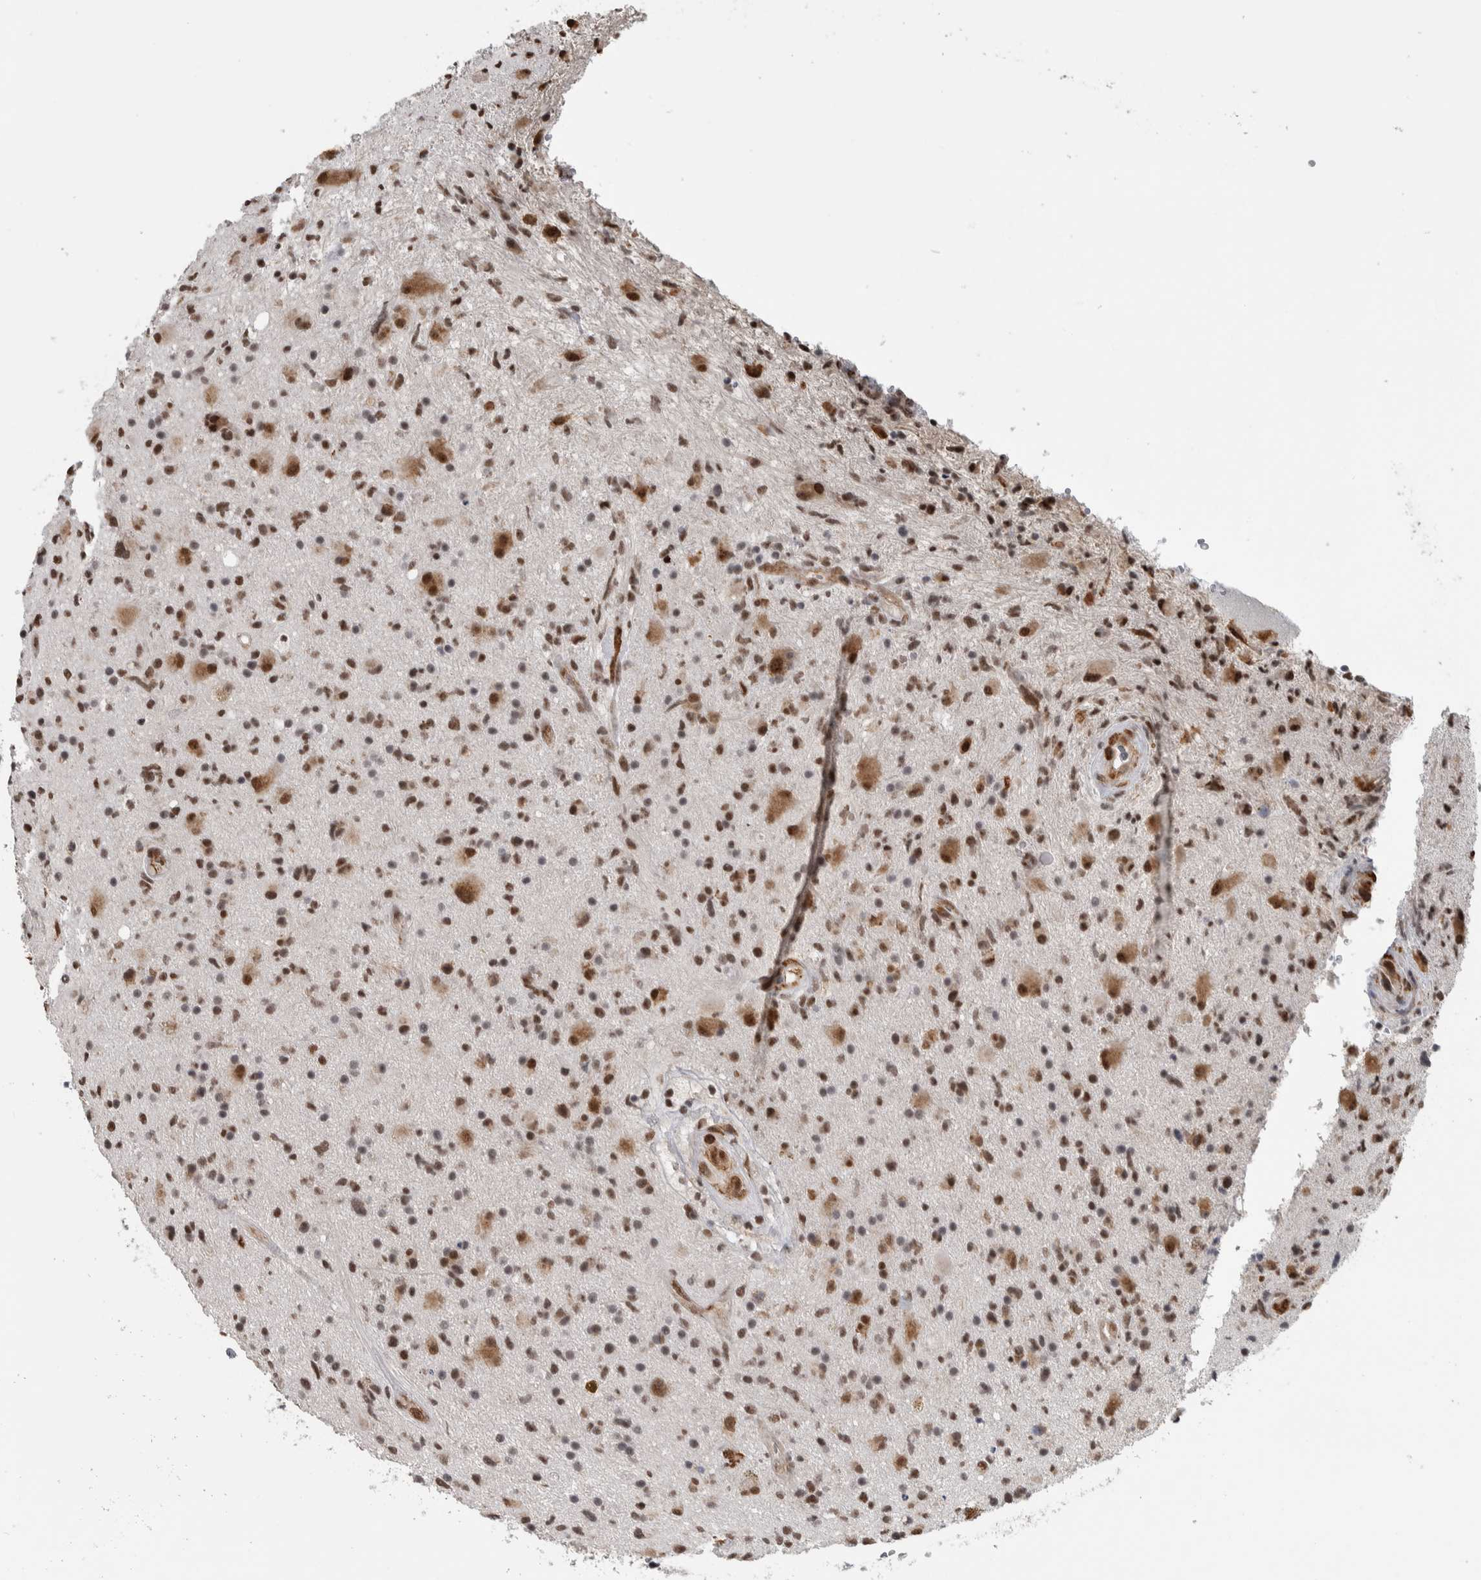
{"staining": {"intensity": "strong", "quantity": "25%-75%", "location": "nuclear"}, "tissue": "glioma", "cell_type": "Tumor cells", "image_type": "cancer", "snomed": [{"axis": "morphology", "description": "Glioma, malignant, High grade"}, {"axis": "topography", "description": "Brain"}], "caption": "Human glioma stained with a brown dye reveals strong nuclear positive expression in about 25%-75% of tumor cells.", "gene": "DDX42", "patient": {"sex": "male", "age": 33}}